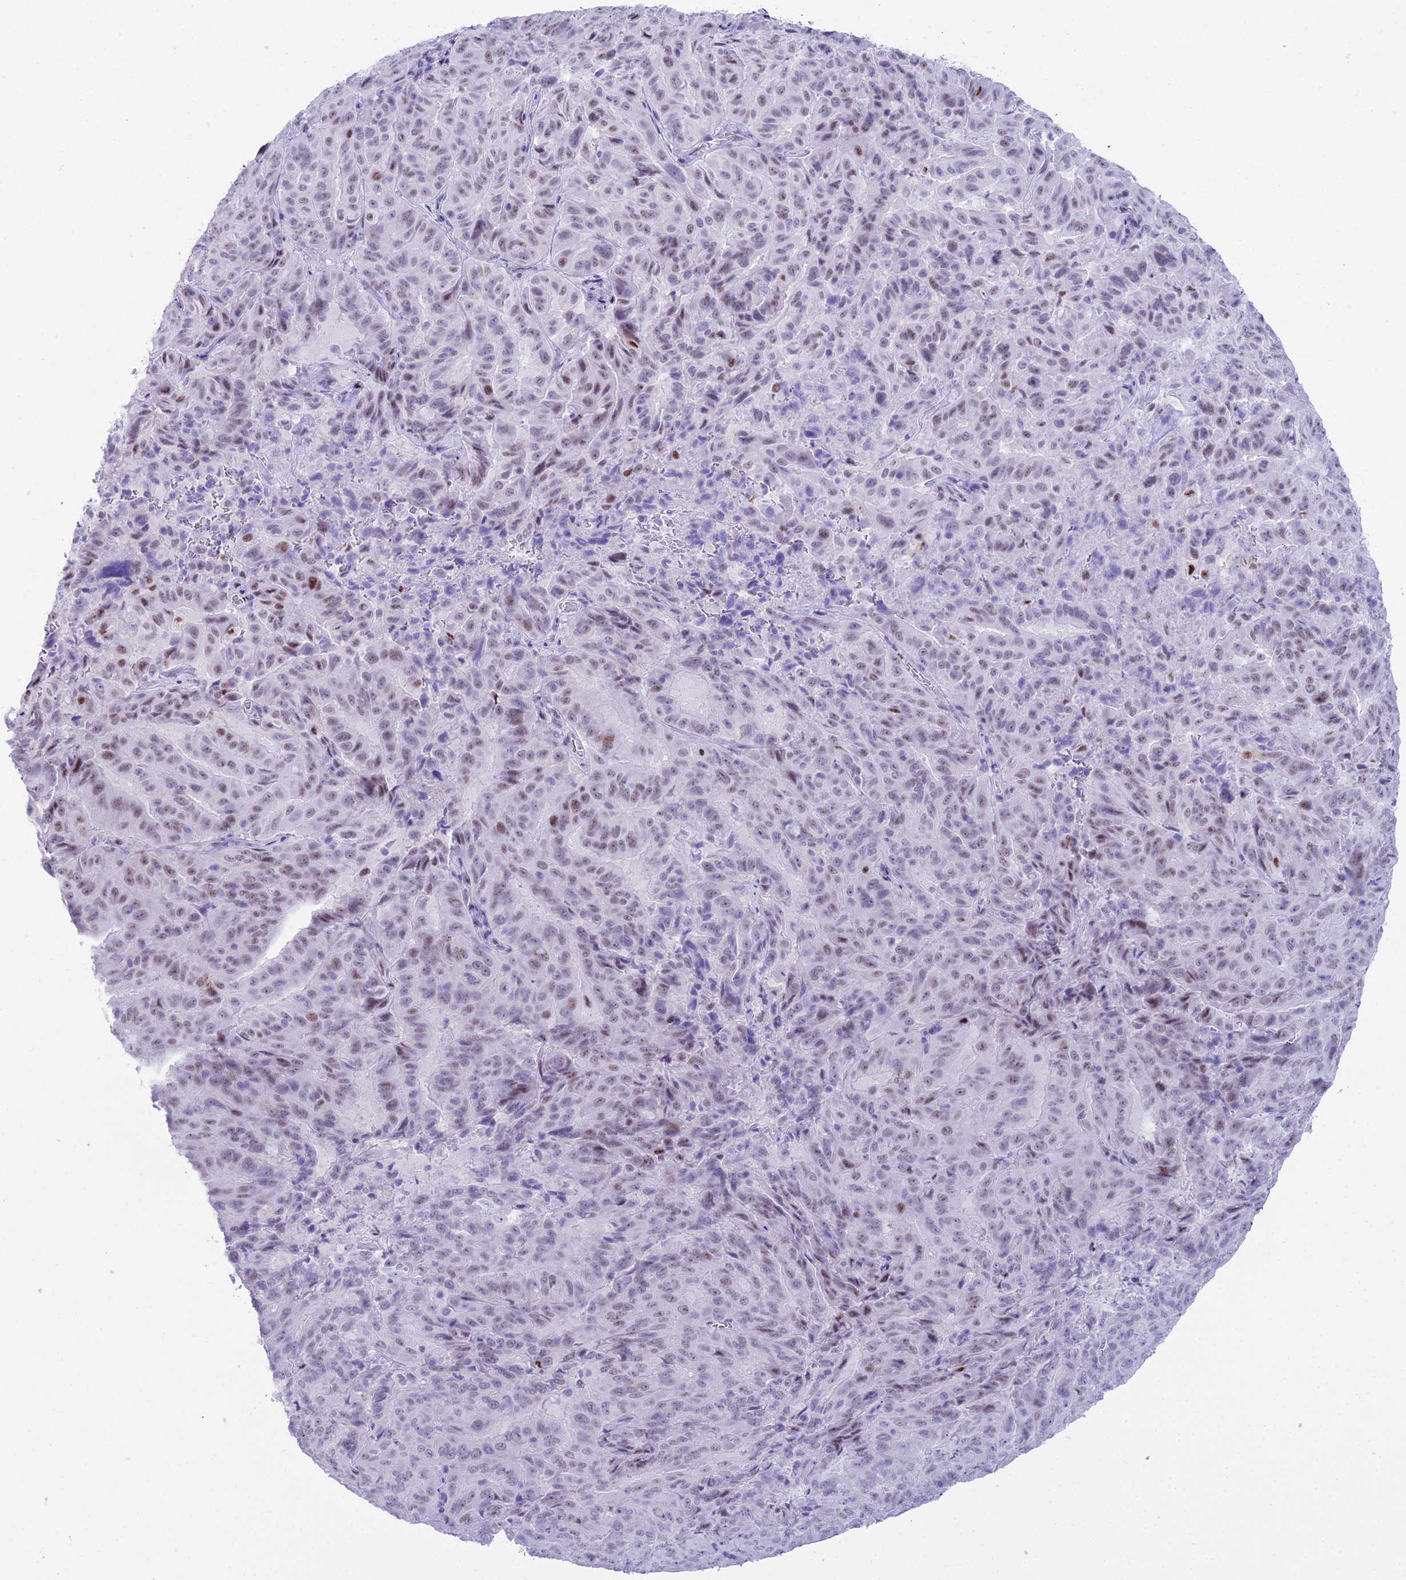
{"staining": {"intensity": "weak", "quantity": ">75%", "location": "nuclear"}, "tissue": "pancreatic cancer", "cell_type": "Tumor cells", "image_type": "cancer", "snomed": [{"axis": "morphology", "description": "Adenocarcinoma, NOS"}, {"axis": "topography", "description": "Pancreas"}], "caption": "Immunohistochemical staining of pancreatic cancer (adenocarcinoma) shows low levels of weak nuclear positivity in approximately >75% of tumor cells.", "gene": "RNPS1", "patient": {"sex": "male", "age": 63}}